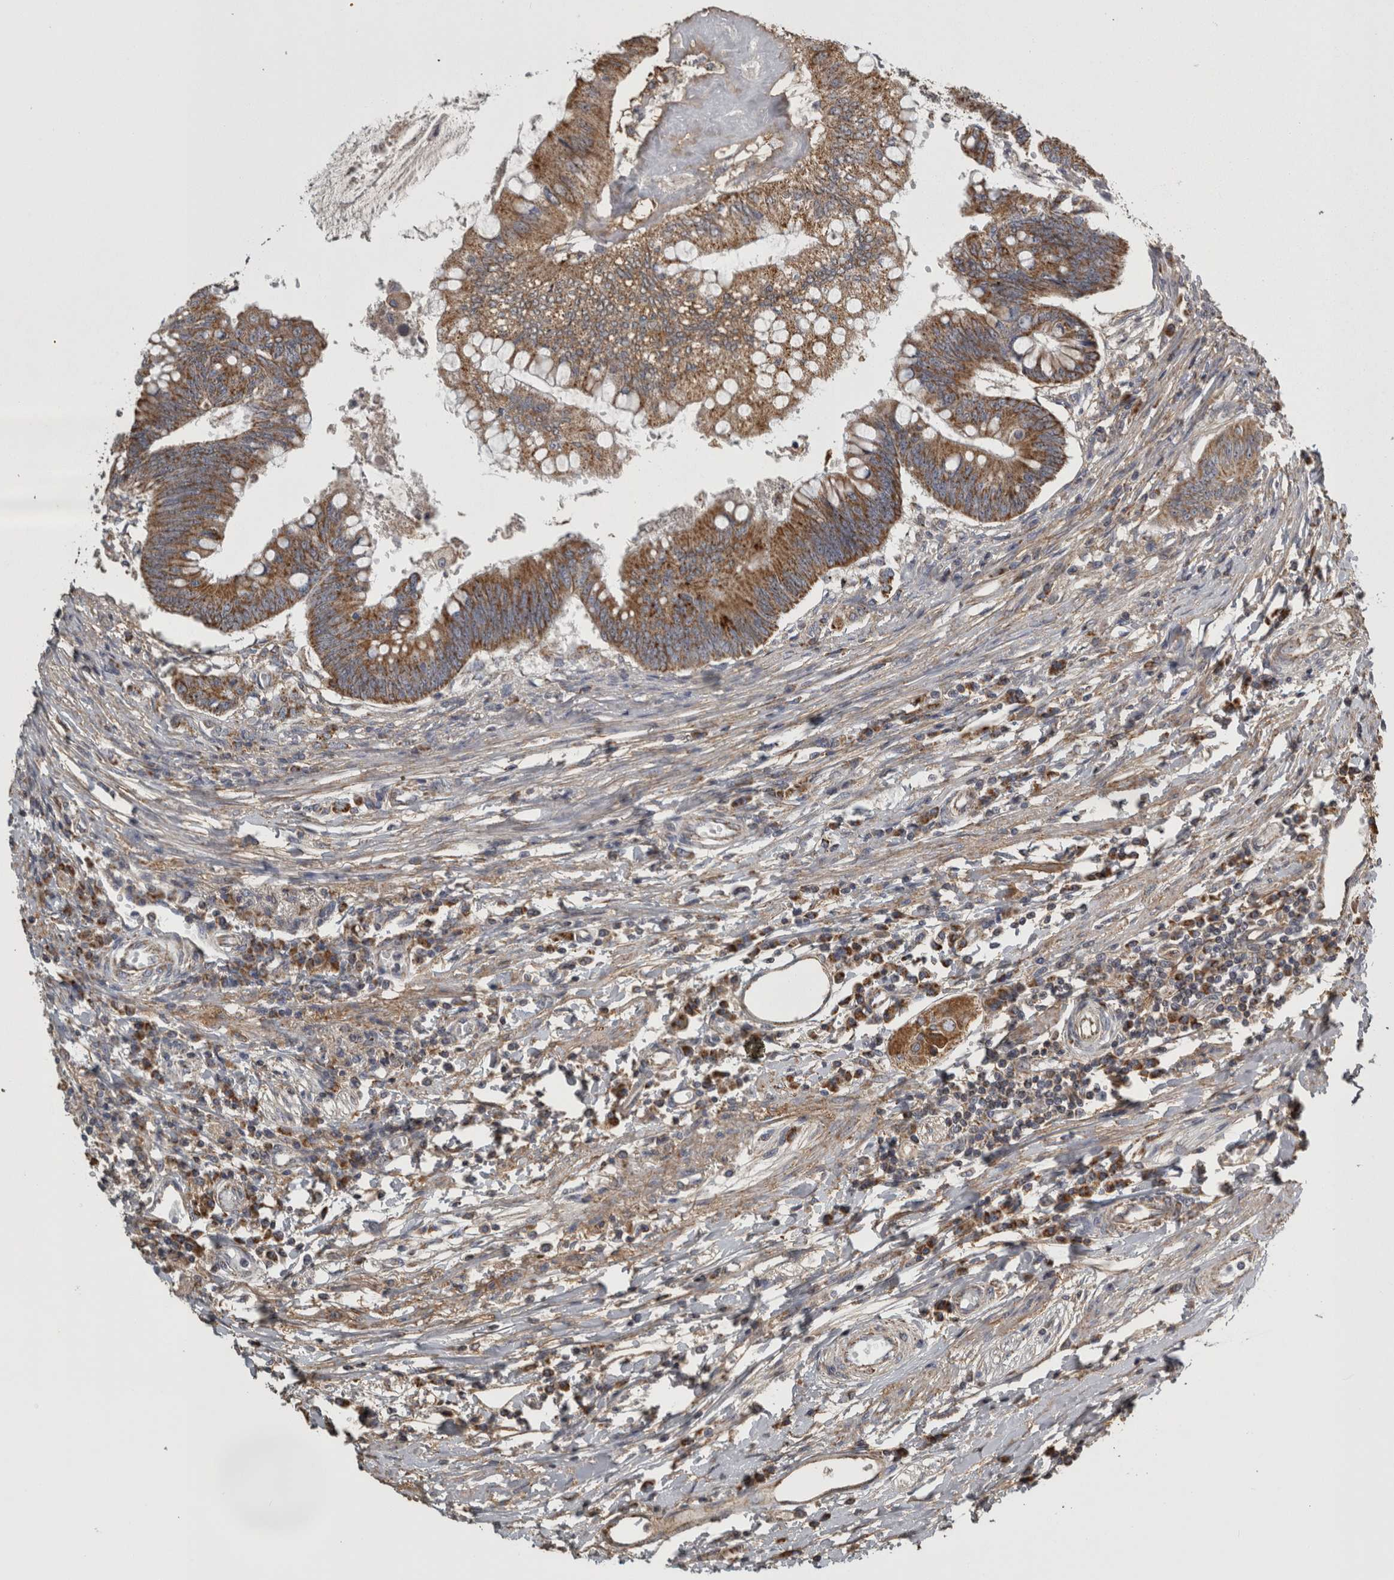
{"staining": {"intensity": "moderate", "quantity": ">75%", "location": "cytoplasmic/membranous"}, "tissue": "colorectal cancer", "cell_type": "Tumor cells", "image_type": "cancer", "snomed": [{"axis": "morphology", "description": "Adenoma, NOS"}, {"axis": "morphology", "description": "Adenocarcinoma, NOS"}, {"axis": "topography", "description": "Colon"}], "caption": "A high-resolution micrograph shows immunohistochemistry staining of adenoma (colorectal), which exhibits moderate cytoplasmic/membranous staining in about >75% of tumor cells. Nuclei are stained in blue.", "gene": "FRK", "patient": {"sex": "male", "age": 79}}